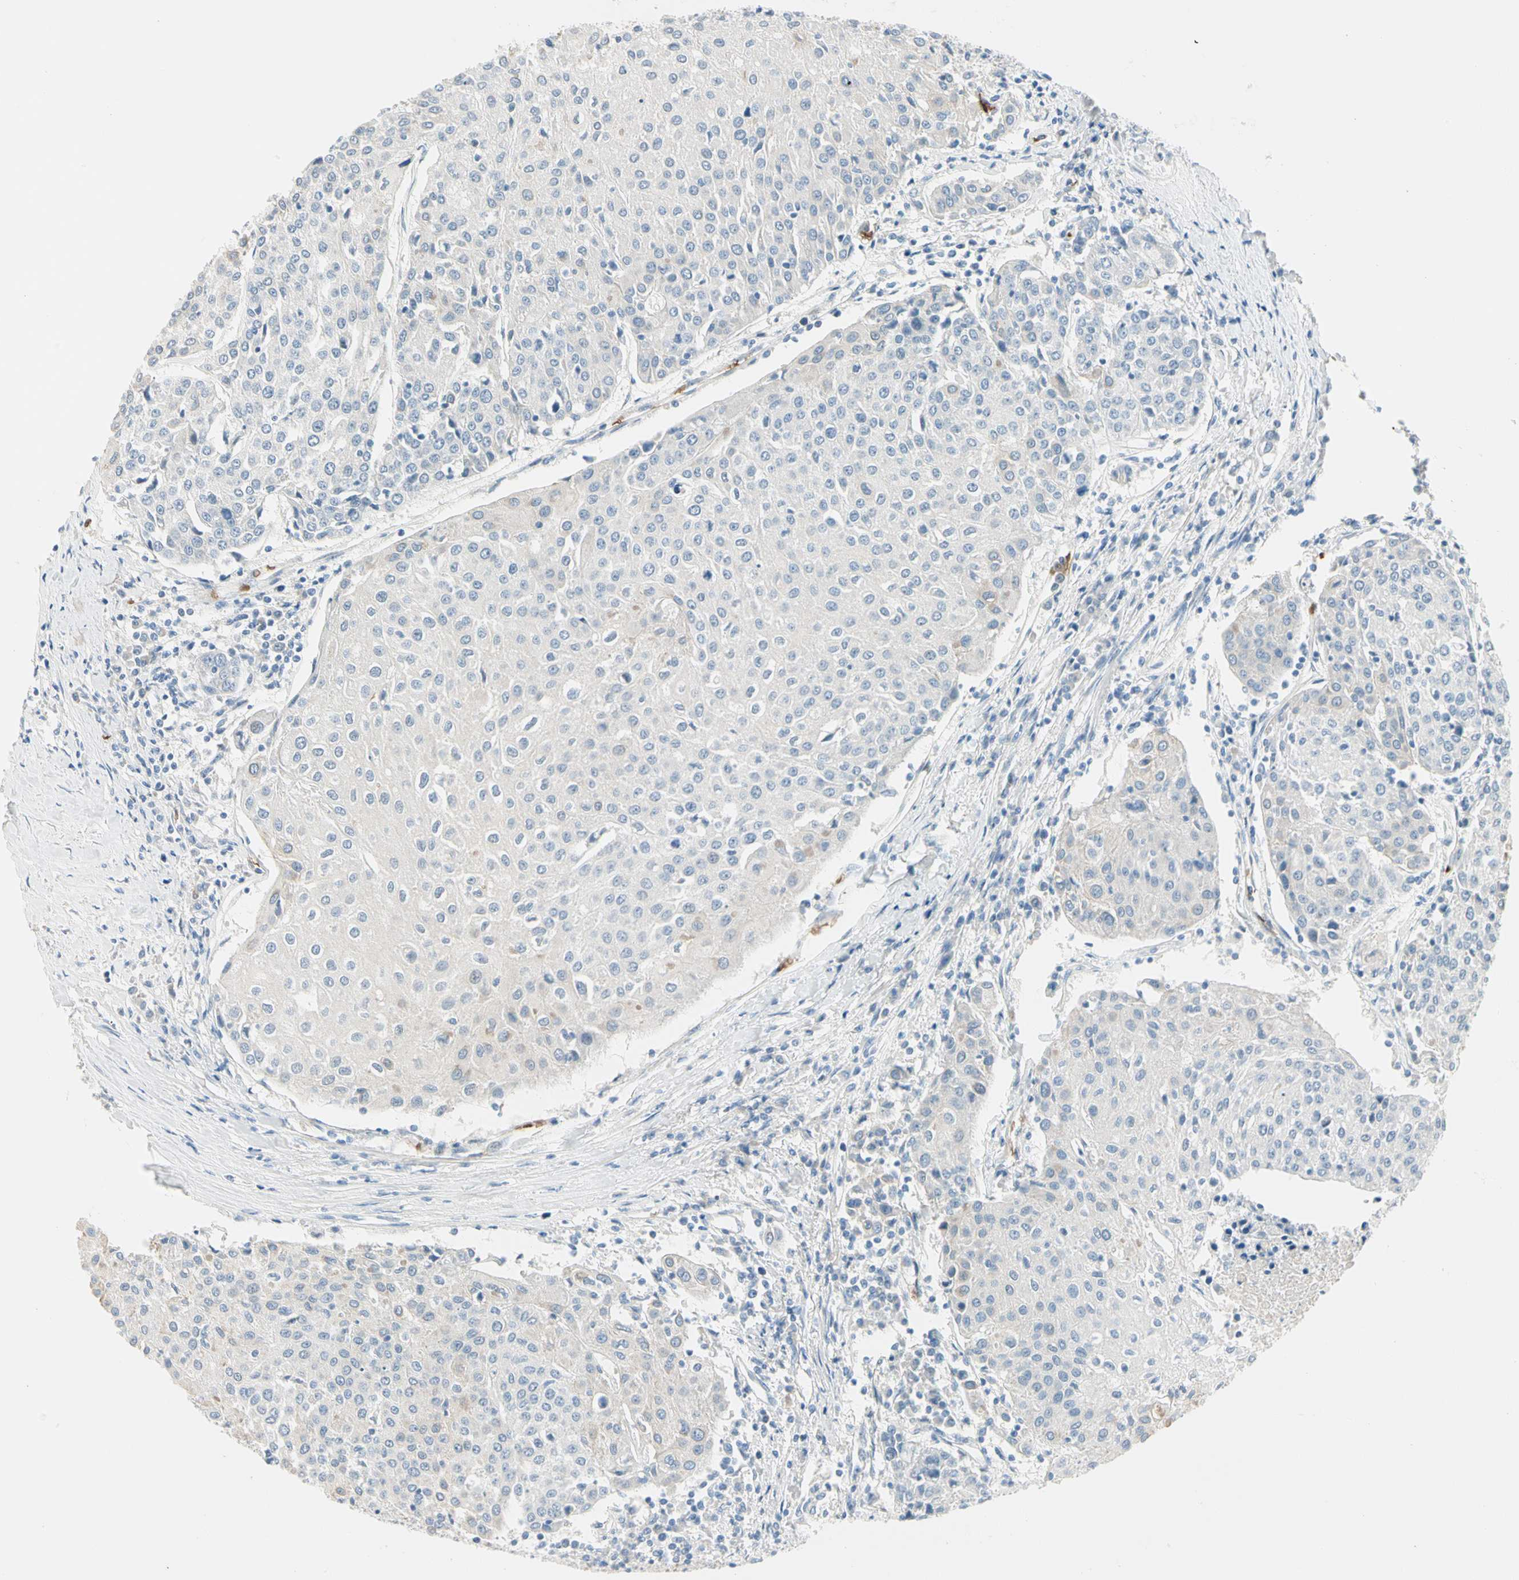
{"staining": {"intensity": "negative", "quantity": "none", "location": "none"}, "tissue": "urothelial cancer", "cell_type": "Tumor cells", "image_type": "cancer", "snomed": [{"axis": "morphology", "description": "Urothelial carcinoma, High grade"}, {"axis": "topography", "description": "Urinary bladder"}], "caption": "Immunohistochemistry histopathology image of urothelial cancer stained for a protein (brown), which demonstrates no expression in tumor cells. (DAB immunohistochemistry visualized using brightfield microscopy, high magnification).", "gene": "CA1", "patient": {"sex": "female", "age": 85}}